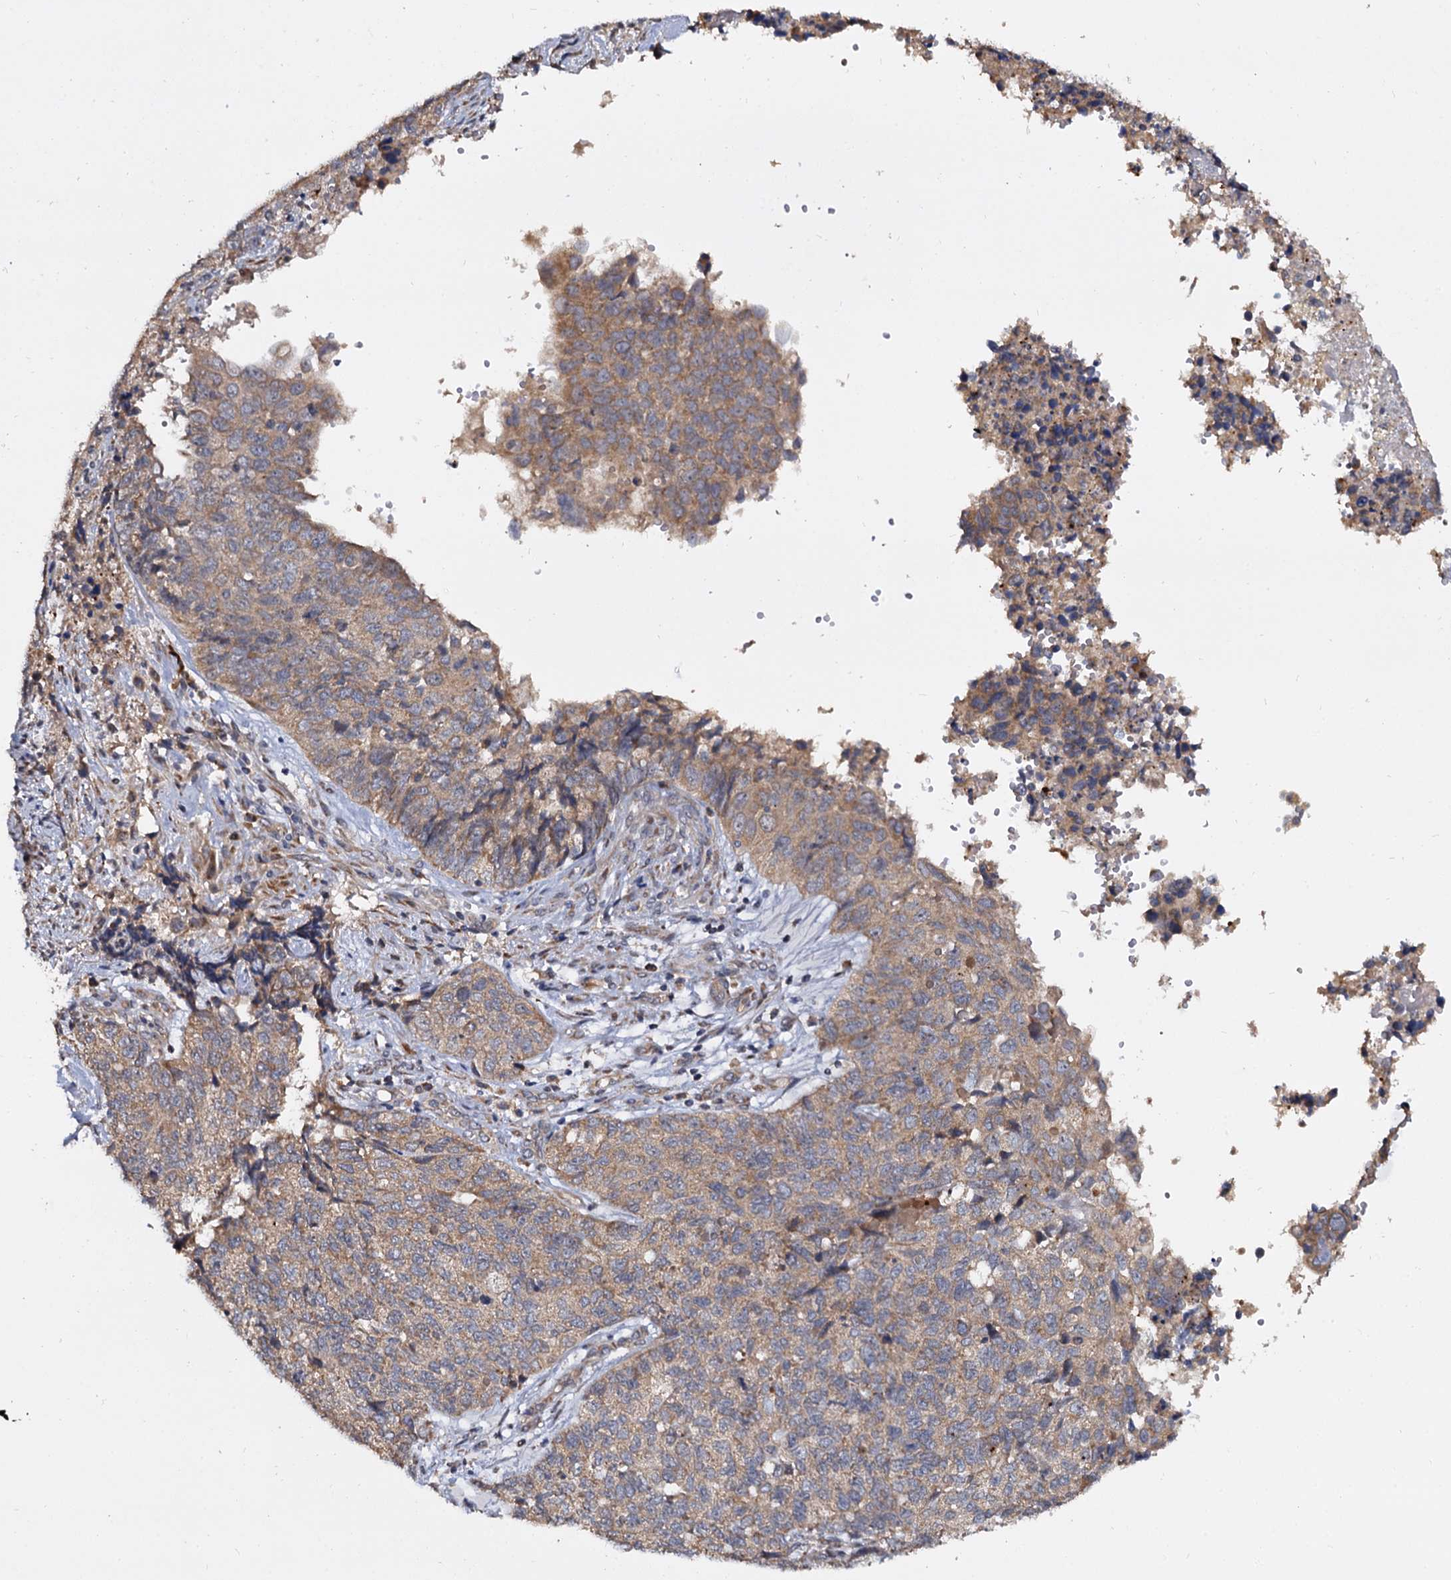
{"staining": {"intensity": "moderate", "quantity": ">75%", "location": "cytoplasmic/membranous"}, "tissue": "cervical cancer", "cell_type": "Tumor cells", "image_type": "cancer", "snomed": [{"axis": "morphology", "description": "Squamous cell carcinoma, NOS"}, {"axis": "topography", "description": "Cervix"}], "caption": "The image reveals a brown stain indicating the presence of a protein in the cytoplasmic/membranous of tumor cells in cervical squamous cell carcinoma. (Stains: DAB (3,3'-diaminobenzidine) in brown, nuclei in blue, Microscopy: brightfield microscopy at high magnification).", "gene": "WWC3", "patient": {"sex": "female", "age": 63}}